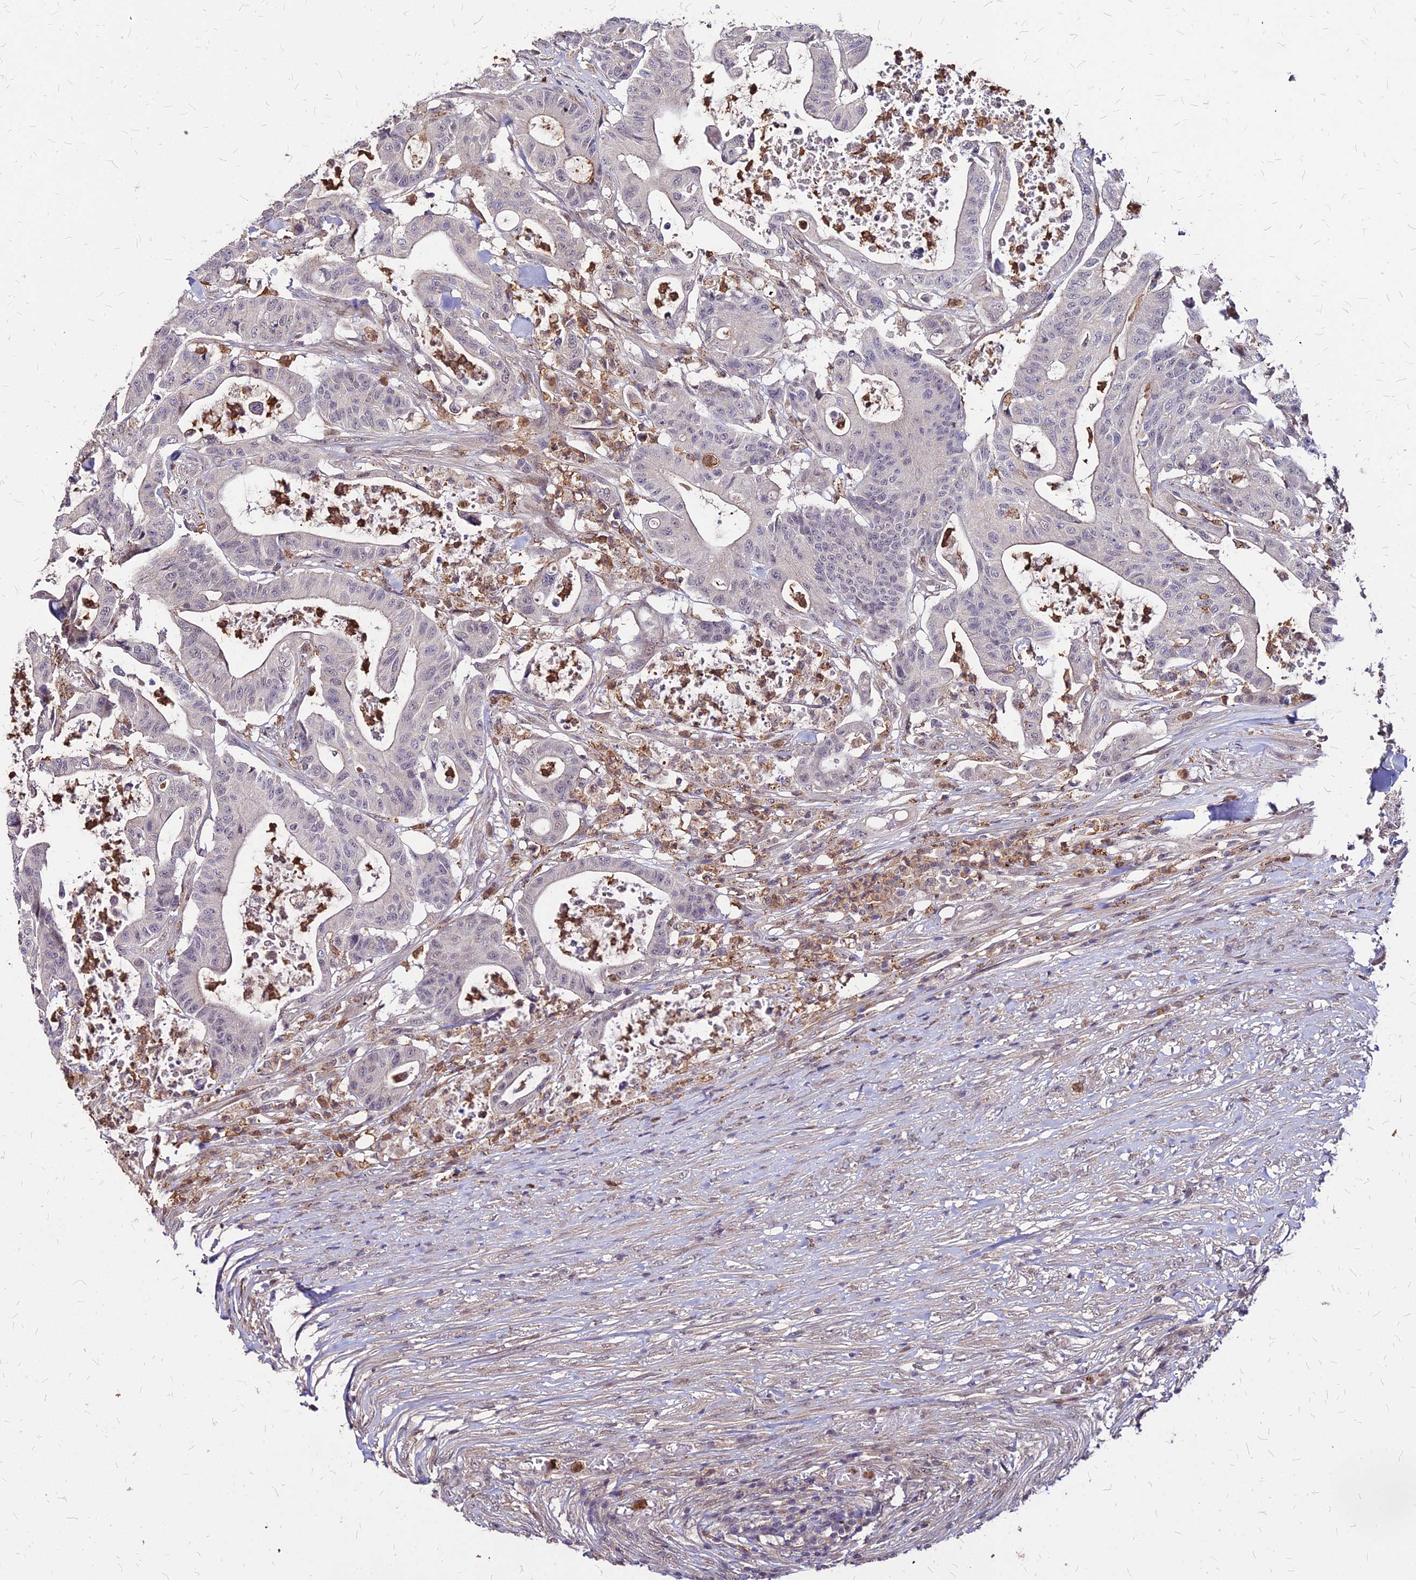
{"staining": {"intensity": "negative", "quantity": "none", "location": "none"}, "tissue": "colorectal cancer", "cell_type": "Tumor cells", "image_type": "cancer", "snomed": [{"axis": "morphology", "description": "Adenocarcinoma, NOS"}, {"axis": "topography", "description": "Colon"}], "caption": "Immunohistochemistry (IHC) of colorectal cancer (adenocarcinoma) reveals no expression in tumor cells.", "gene": "APBA3", "patient": {"sex": "female", "age": 84}}